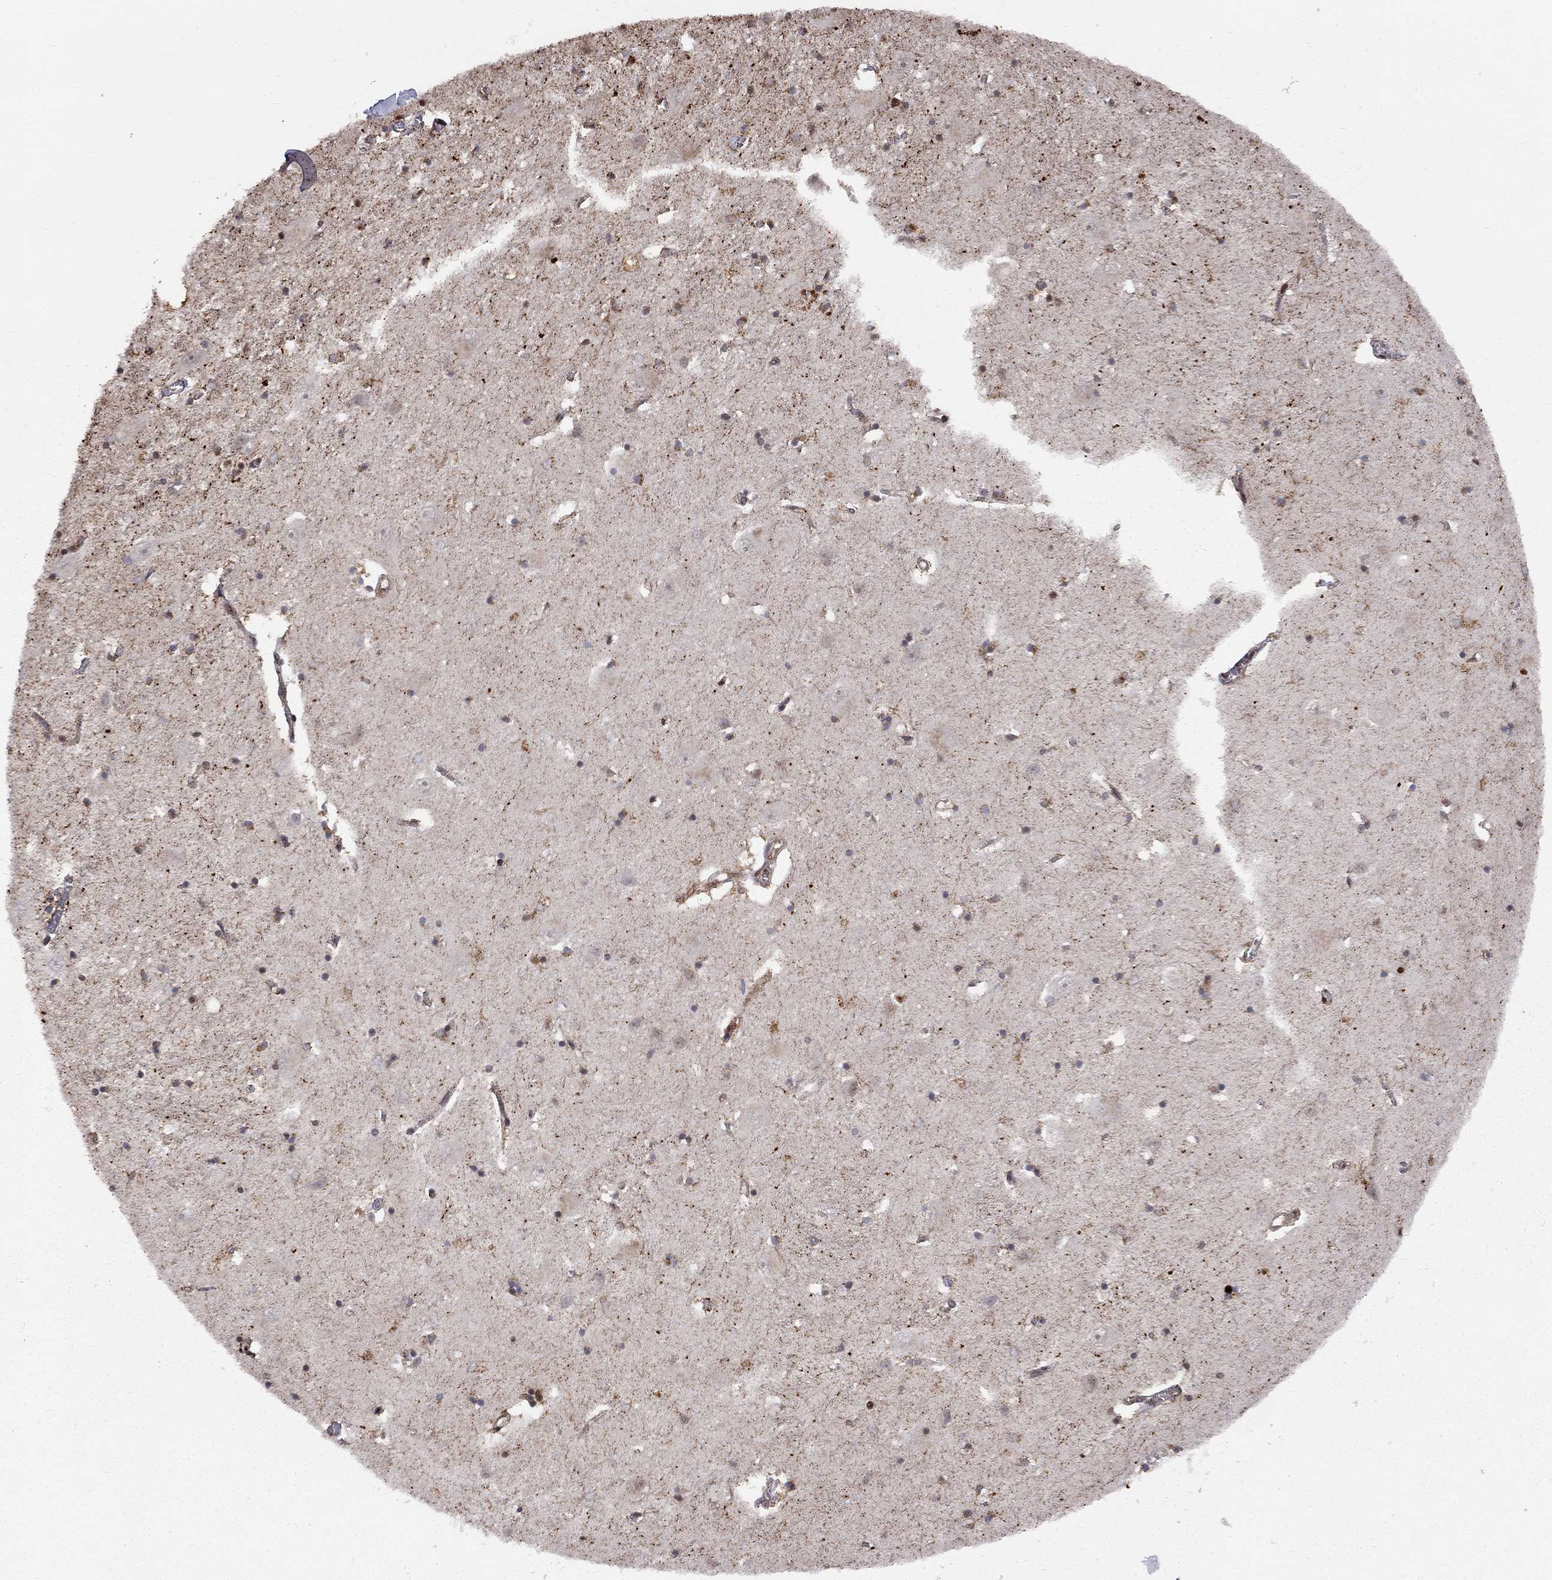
{"staining": {"intensity": "moderate", "quantity": ">75%", "location": "cytoplasmic/membranous"}, "tissue": "caudate", "cell_type": "Glial cells", "image_type": "normal", "snomed": [{"axis": "morphology", "description": "Normal tissue, NOS"}, {"axis": "topography", "description": "Lateral ventricle wall"}], "caption": "A medium amount of moderate cytoplasmic/membranous positivity is appreciated in about >75% of glial cells in benign caudate.", "gene": "ELOB", "patient": {"sex": "male", "age": 54}}